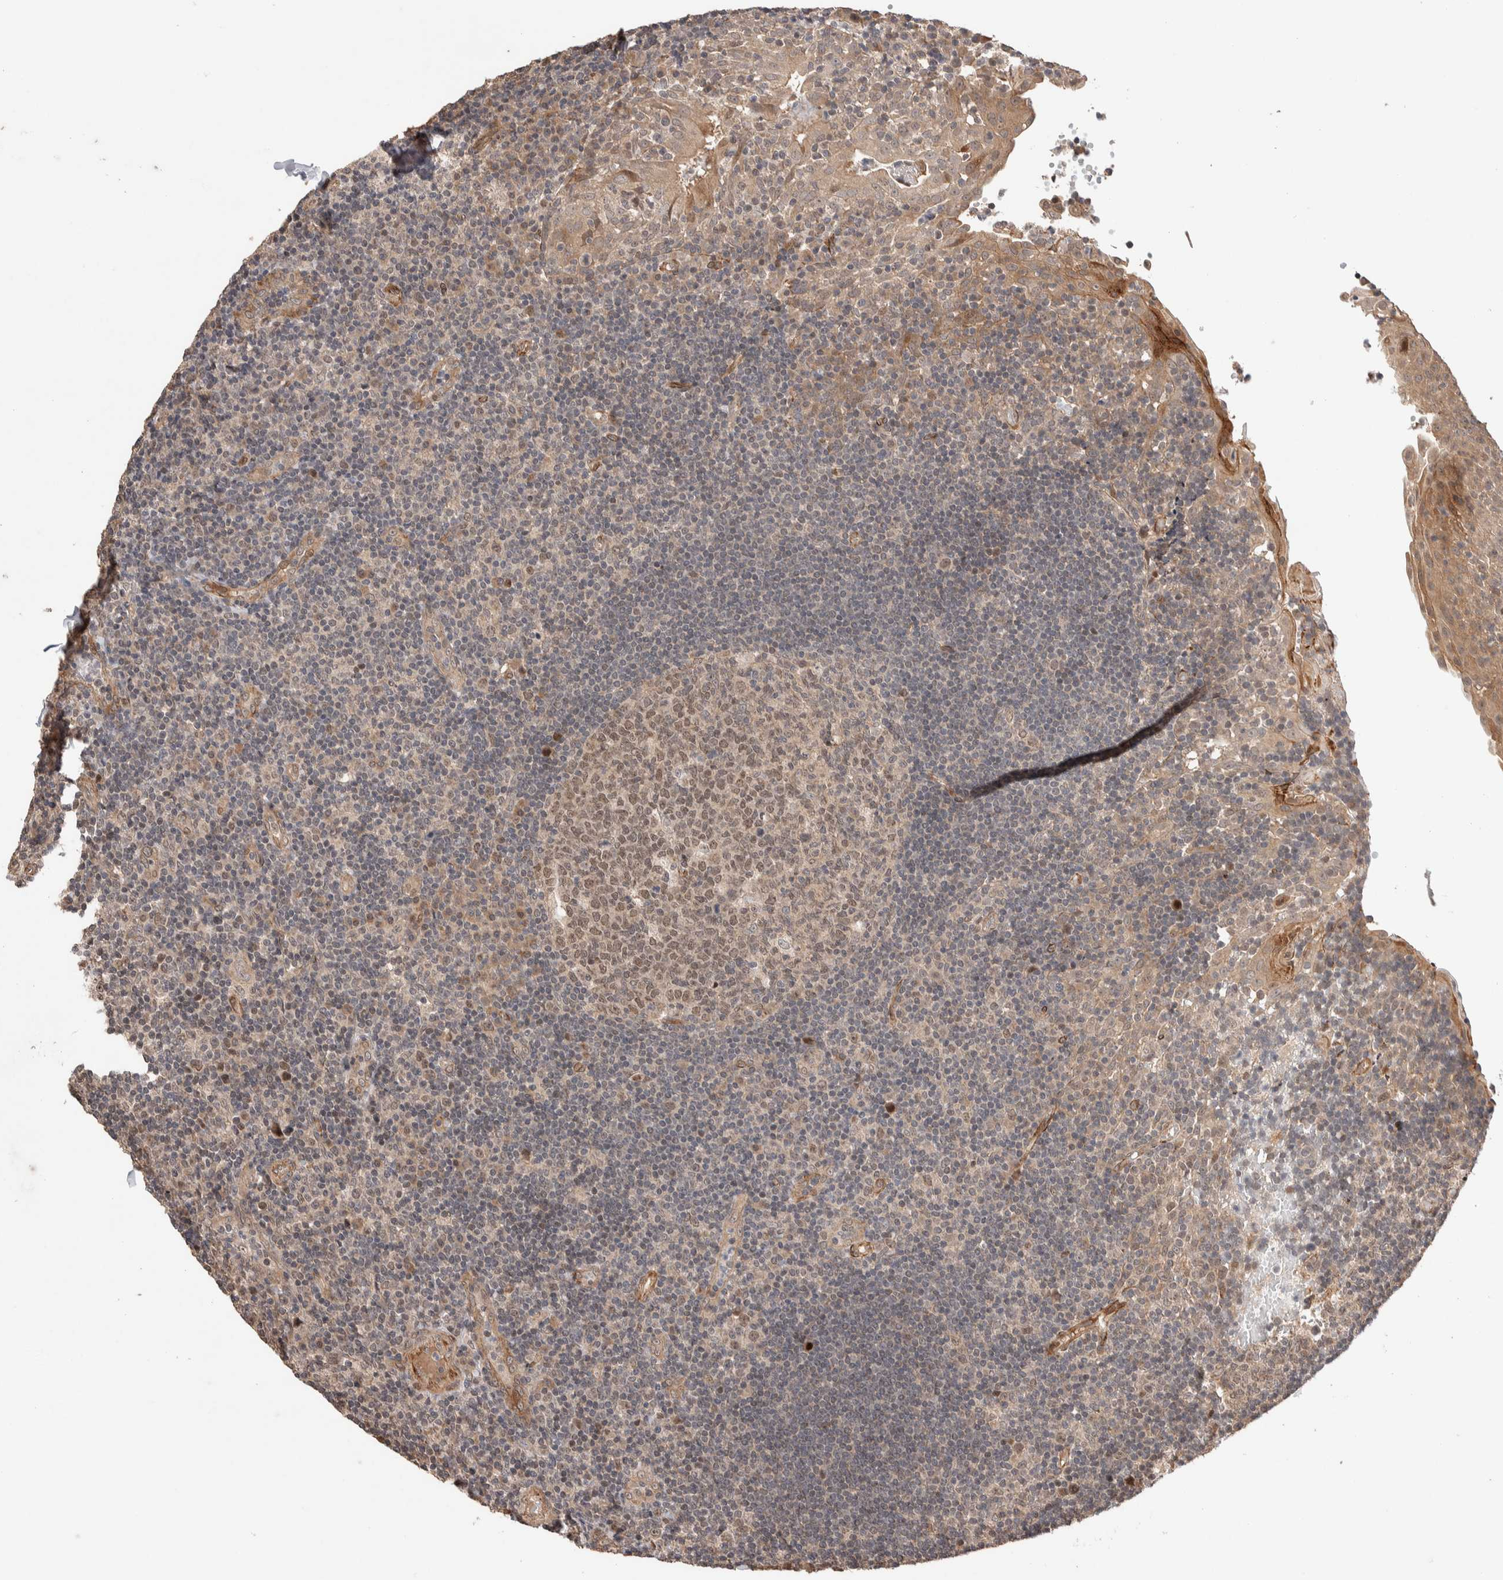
{"staining": {"intensity": "moderate", "quantity": "25%-75%", "location": "cytoplasmic/membranous,nuclear"}, "tissue": "tonsil", "cell_type": "Germinal center cells", "image_type": "normal", "snomed": [{"axis": "morphology", "description": "Normal tissue, NOS"}, {"axis": "topography", "description": "Tonsil"}], "caption": "Tonsil stained with immunohistochemistry reveals moderate cytoplasmic/membranous,nuclear positivity in approximately 25%-75% of germinal center cells. (Brightfield microscopy of DAB IHC at high magnification).", "gene": "PRDM15", "patient": {"sex": "female", "age": 40}}